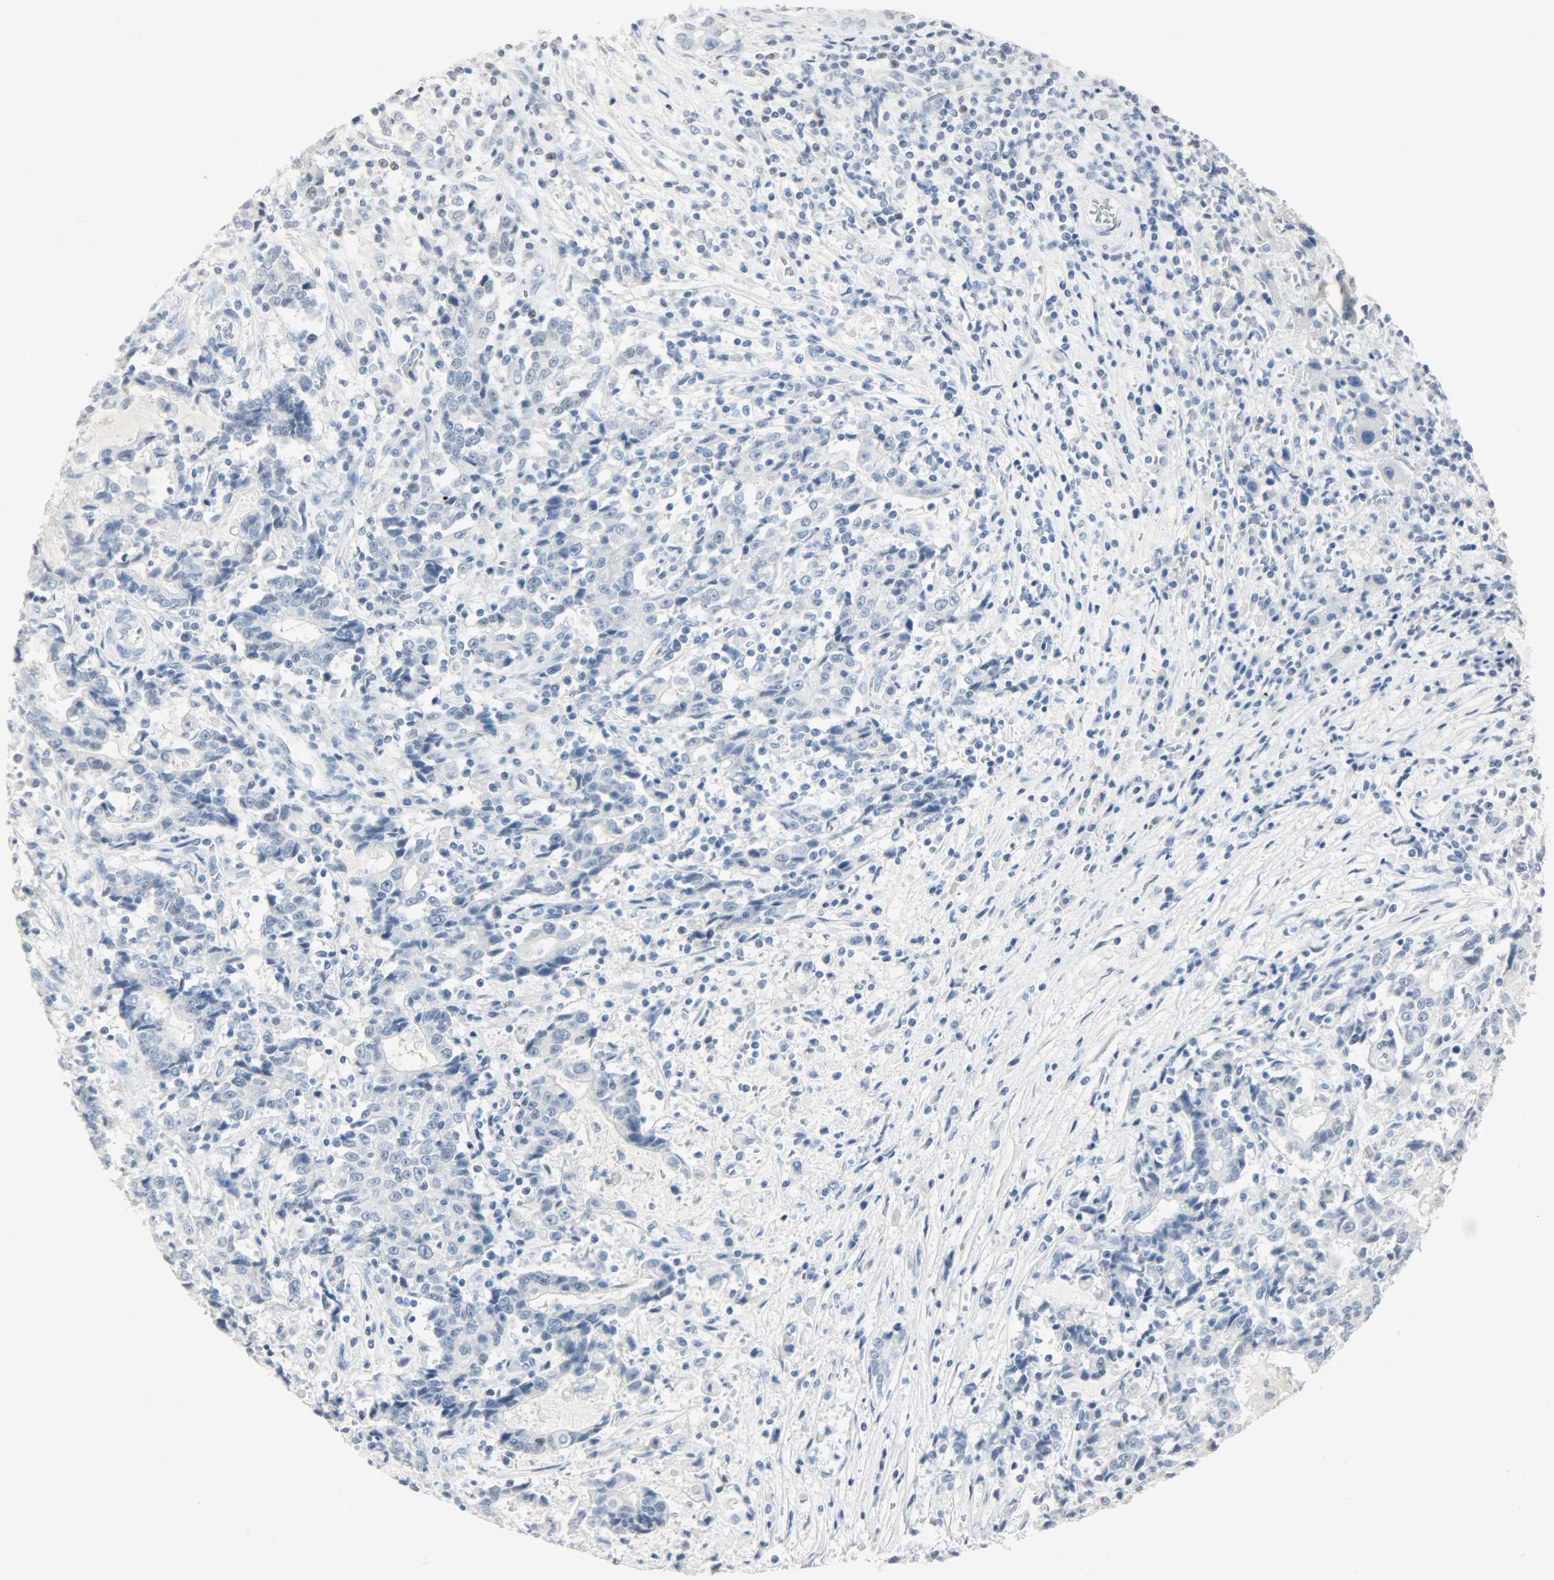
{"staining": {"intensity": "negative", "quantity": "none", "location": "none"}, "tissue": "liver cancer", "cell_type": "Tumor cells", "image_type": "cancer", "snomed": [{"axis": "morphology", "description": "Cholangiocarcinoma"}, {"axis": "topography", "description": "Liver"}], "caption": "Tumor cells are negative for protein expression in human cholangiocarcinoma (liver).", "gene": "HELLS", "patient": {"sex": "male", "age": 57}}